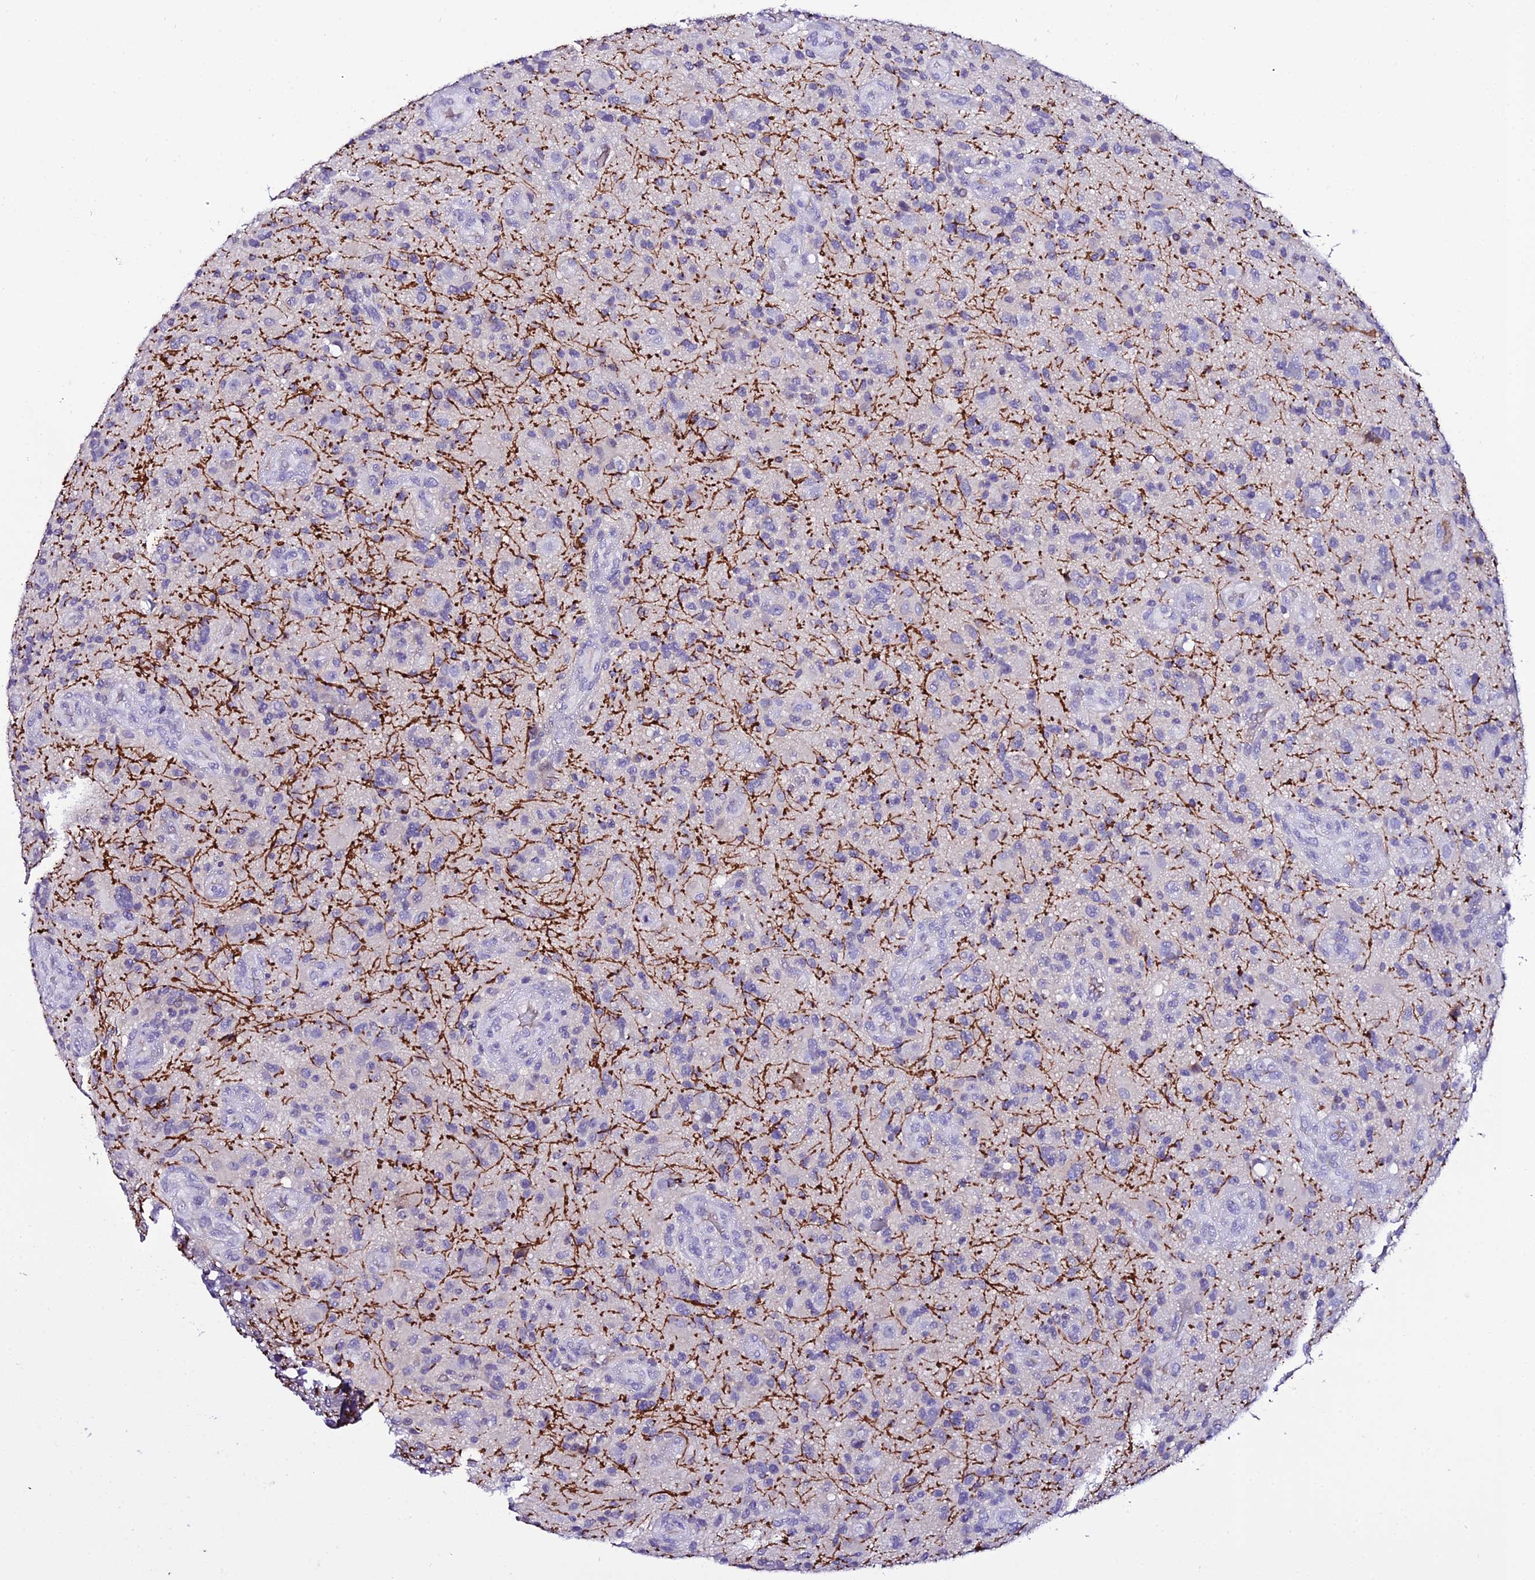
{"staining": {"intensity": "negative", "quantity": "none", "location": "none"}, "tissue": "glioma", "cell_type": "Tumor cells", "image_type": "cancer", "snomed": [{"axis": "morphology", "description": "Glioma, malignant, High grade"}, {"axis": "topography", "description": "Brain"}], "caption": "This is a image of immunohistochemistry staining of glioma, which shows no expression in tumor cells.", "gene": "DEFB132", "patient": {"sex": "male", "age": 47}}